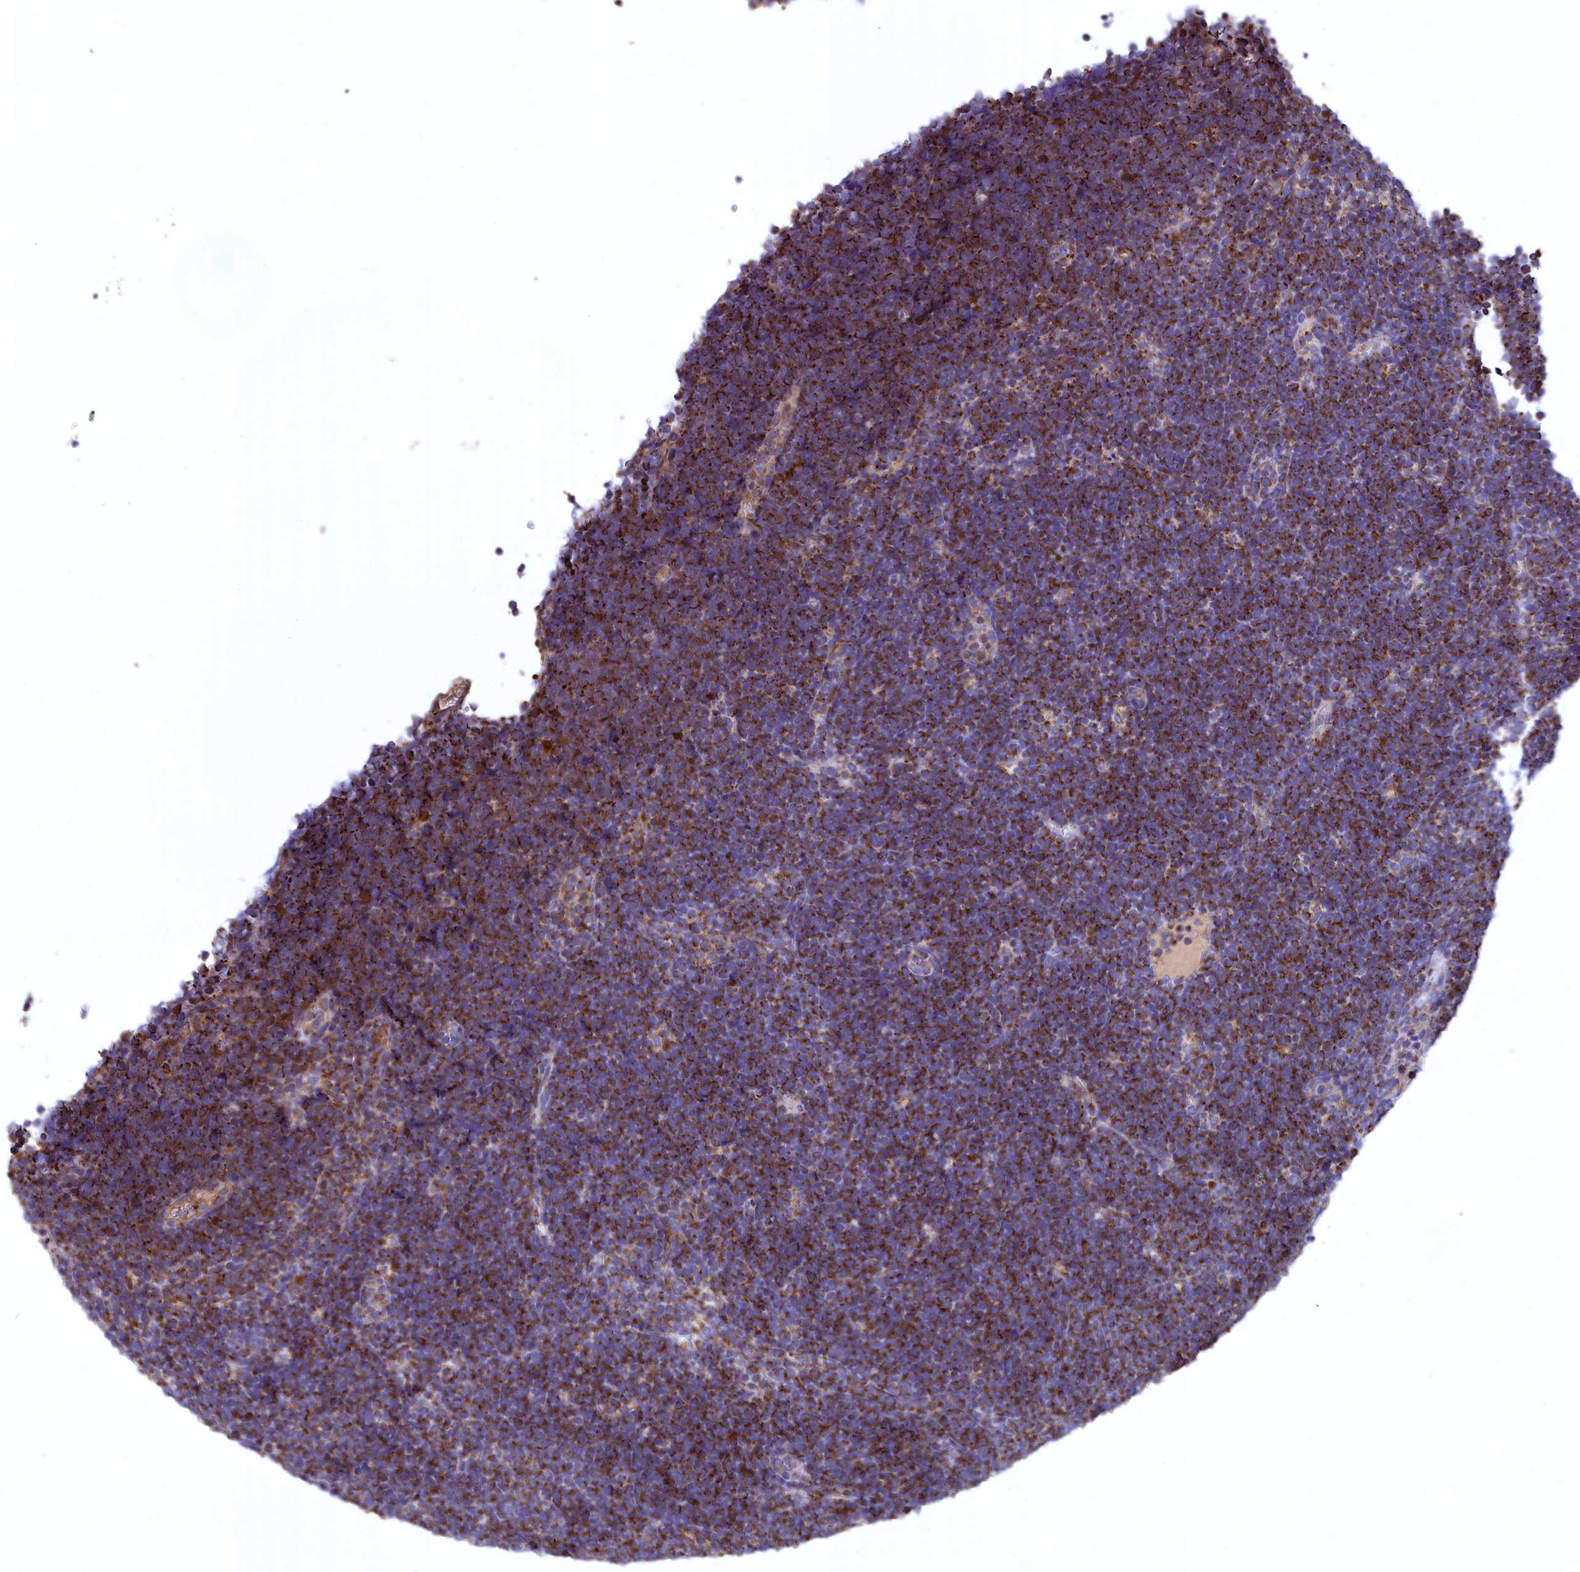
{"staining": {"intensity": "moderate", "quantity": "25%-75%", "location": "cytoplasmic/membranous"}, "tissue": "lymphoma", "cell_type": "Tumor cells", "image_type": "cancer", "snomed": [{"axis": "morphology", "description": "Malignant lymphoma, non-Hodgkin's type, High grade"}, {"axis": "topography", "description": "Lymph node"}], "caption": "There is medium levels of moderate cytoplasmic/membranous expression in tumor cells of lymphoma, as demonstrated by immunohistochemical staining (brown color).", "gene": "COX17", "patient": {"sex": "male", "age": 13}}